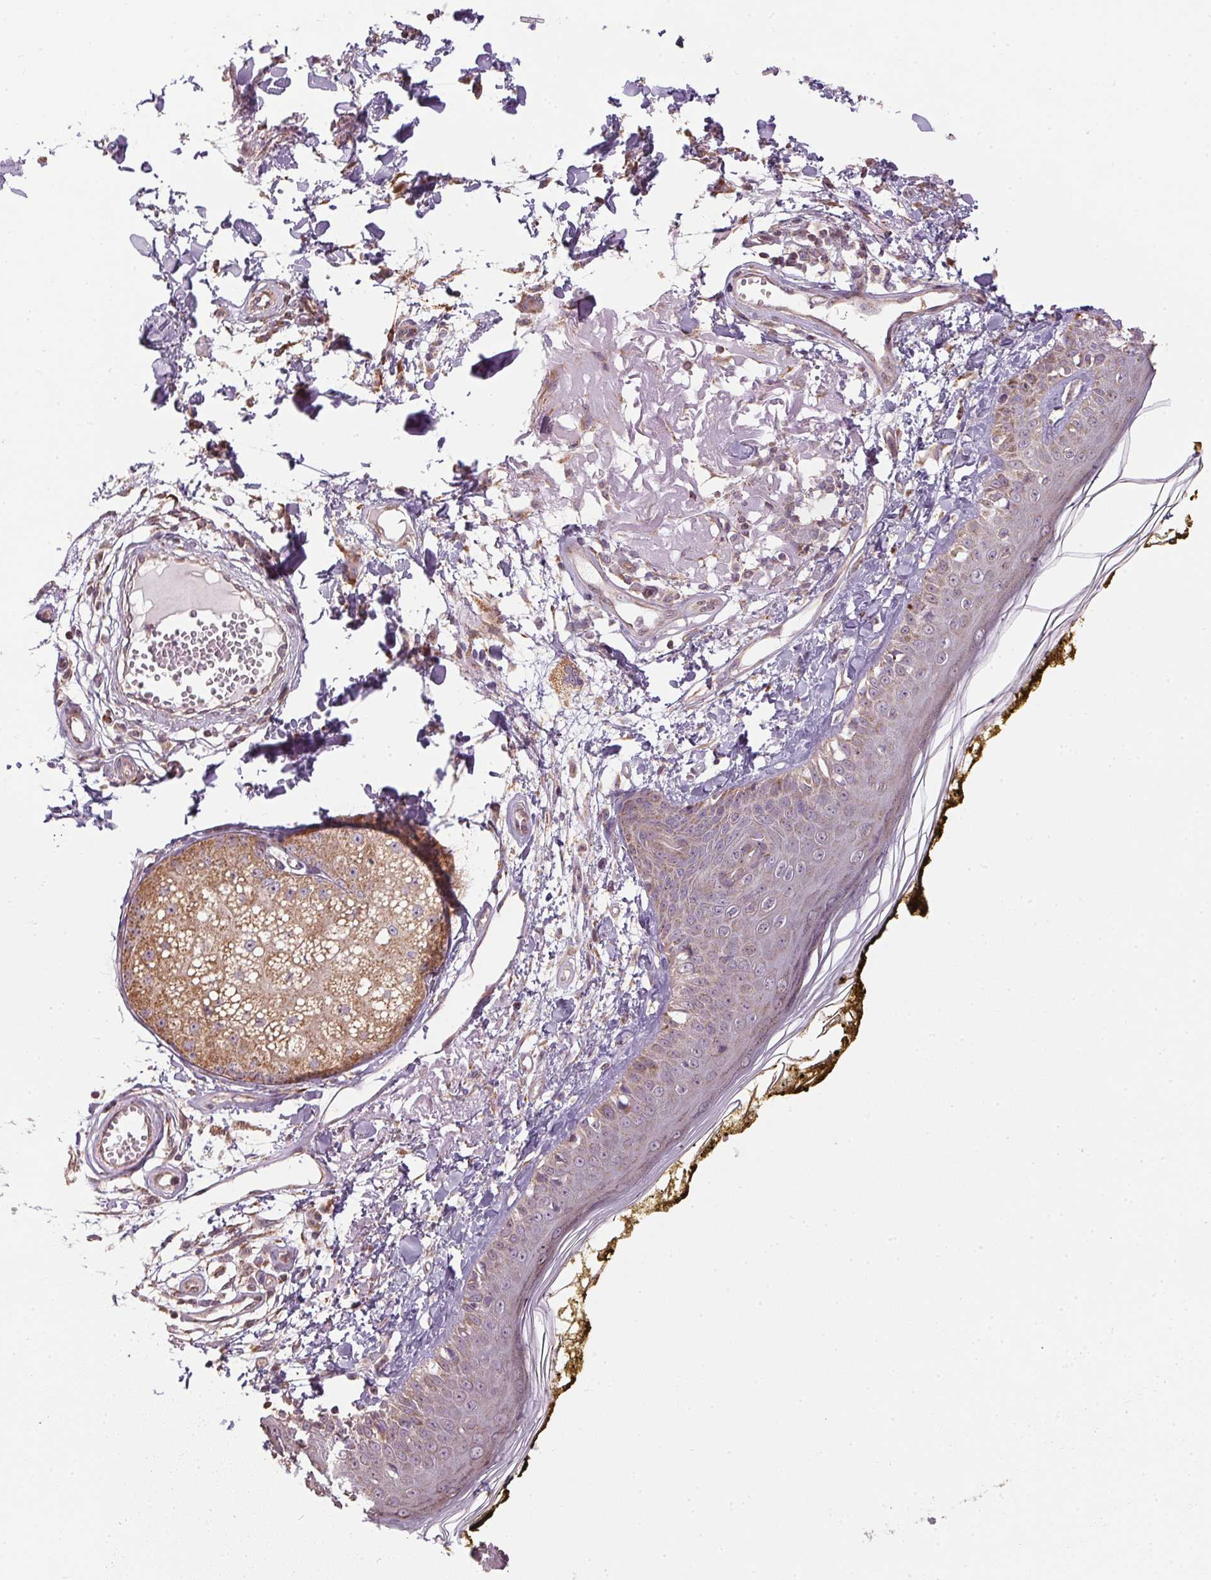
{"staining": {"intensity": "moderate", "quantity": "<25%", "location": "cytoplasmic/membranous"}, "tissue": "skin", "cell_type": "Fibroblasts", "image_type": "normal", "snomed": [{"axis": "morphology", "description": "Normal tissue, NOS"}, {"axis": "topography", "description": "Skin"}], "caption": "Brown immunohistochemical staining in normal skin shows moderate cytoplasmic/membranous positivity in about <25% of fibroblasts. (DAB (3,3'-diaminobenzidine) IHC with brightfield microscopy, high magnification).", "gene": "SC5D", "patient": {"sex": "male", "age": 76}}